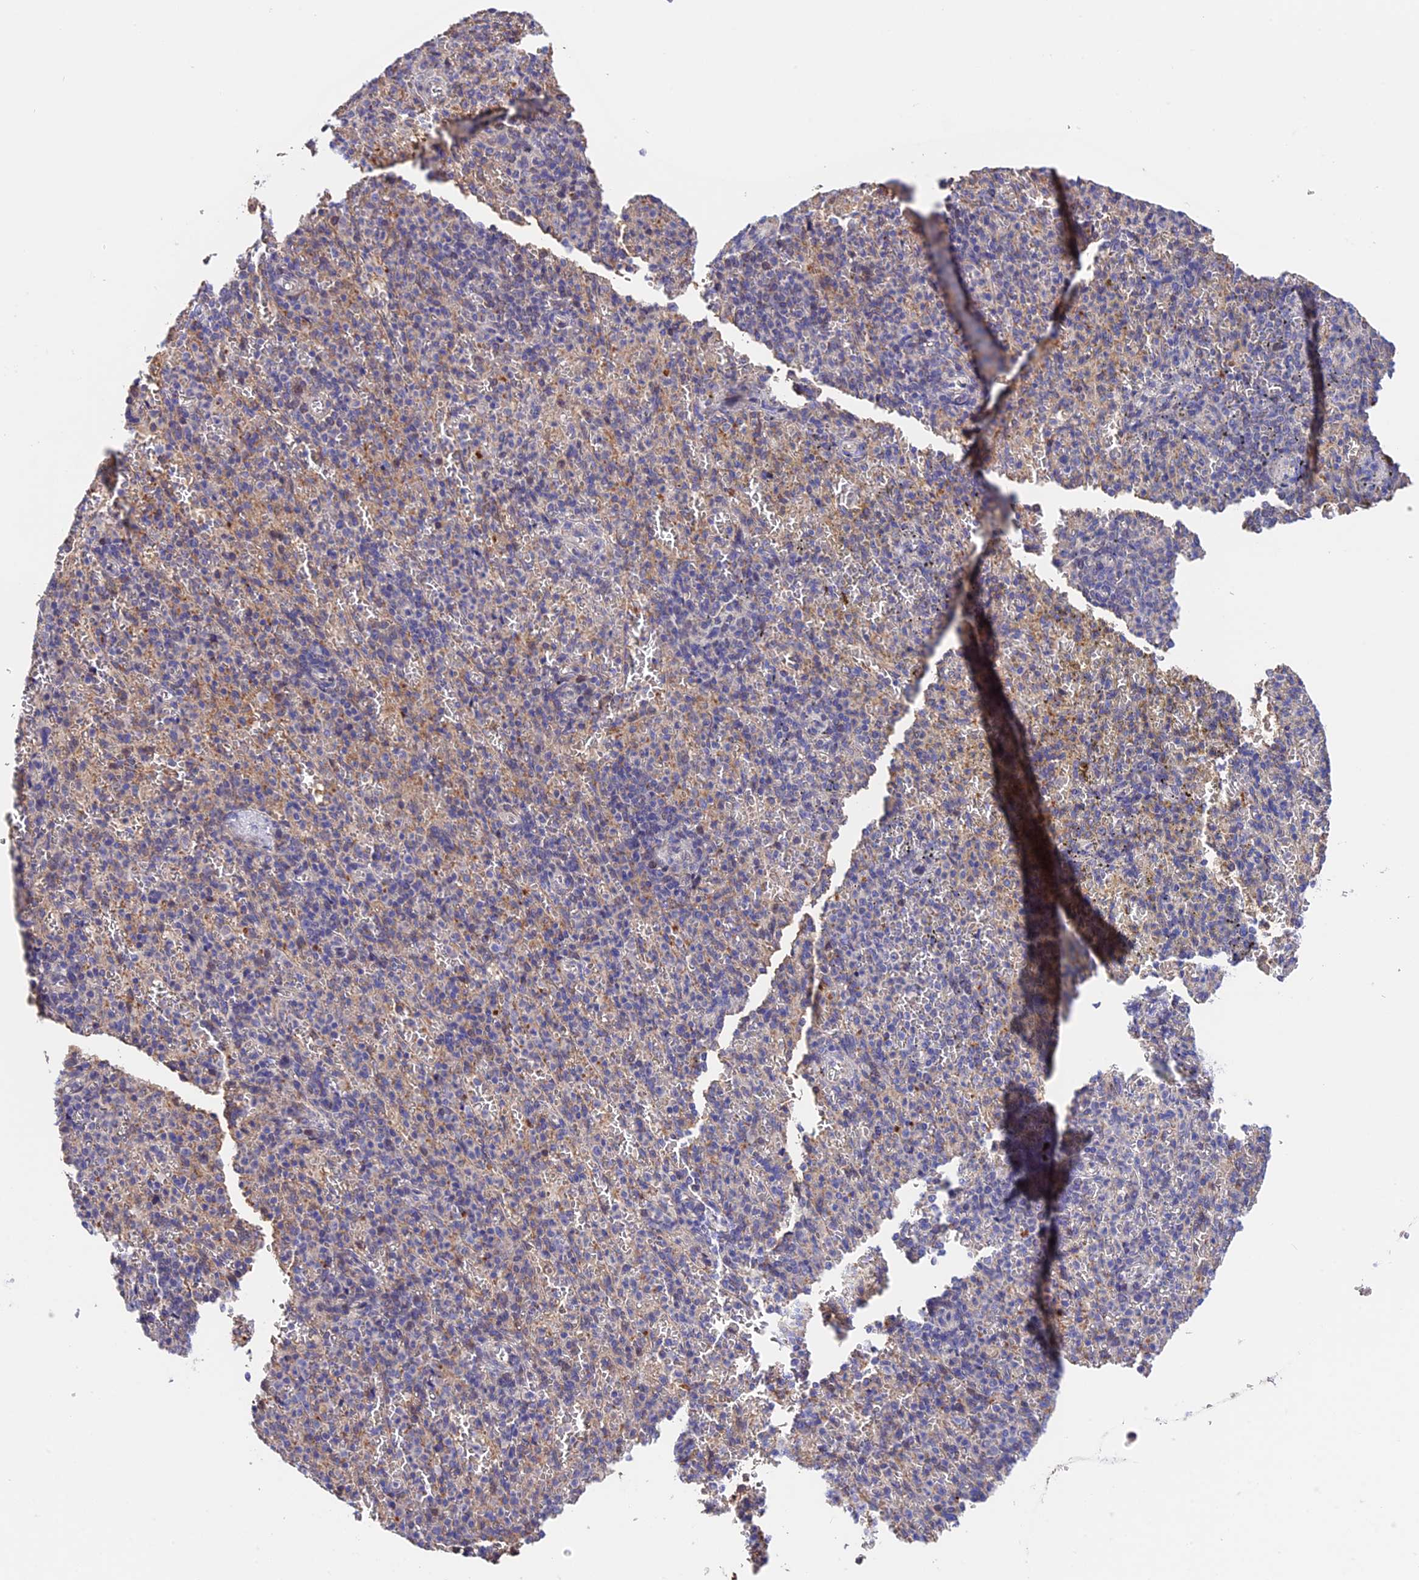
{"staining": {"intensity": "negative", "quantity": "none", "location": "none"}, "tissue": "spleen", "cell_type": "Cells in red pulp", "image_type": "normal", "snomed": [{"axis": "morphology", "description": "Normal tissue, NOS"}, {"axis": "topography", "description": "Spleen"}], "caption": "Immunohistochemical staining of unremarkable human spleen shows no significant positivity in cells in red pulp.", "gene": "TRMT1", "patient": {"sex": "female", "age": 74}}